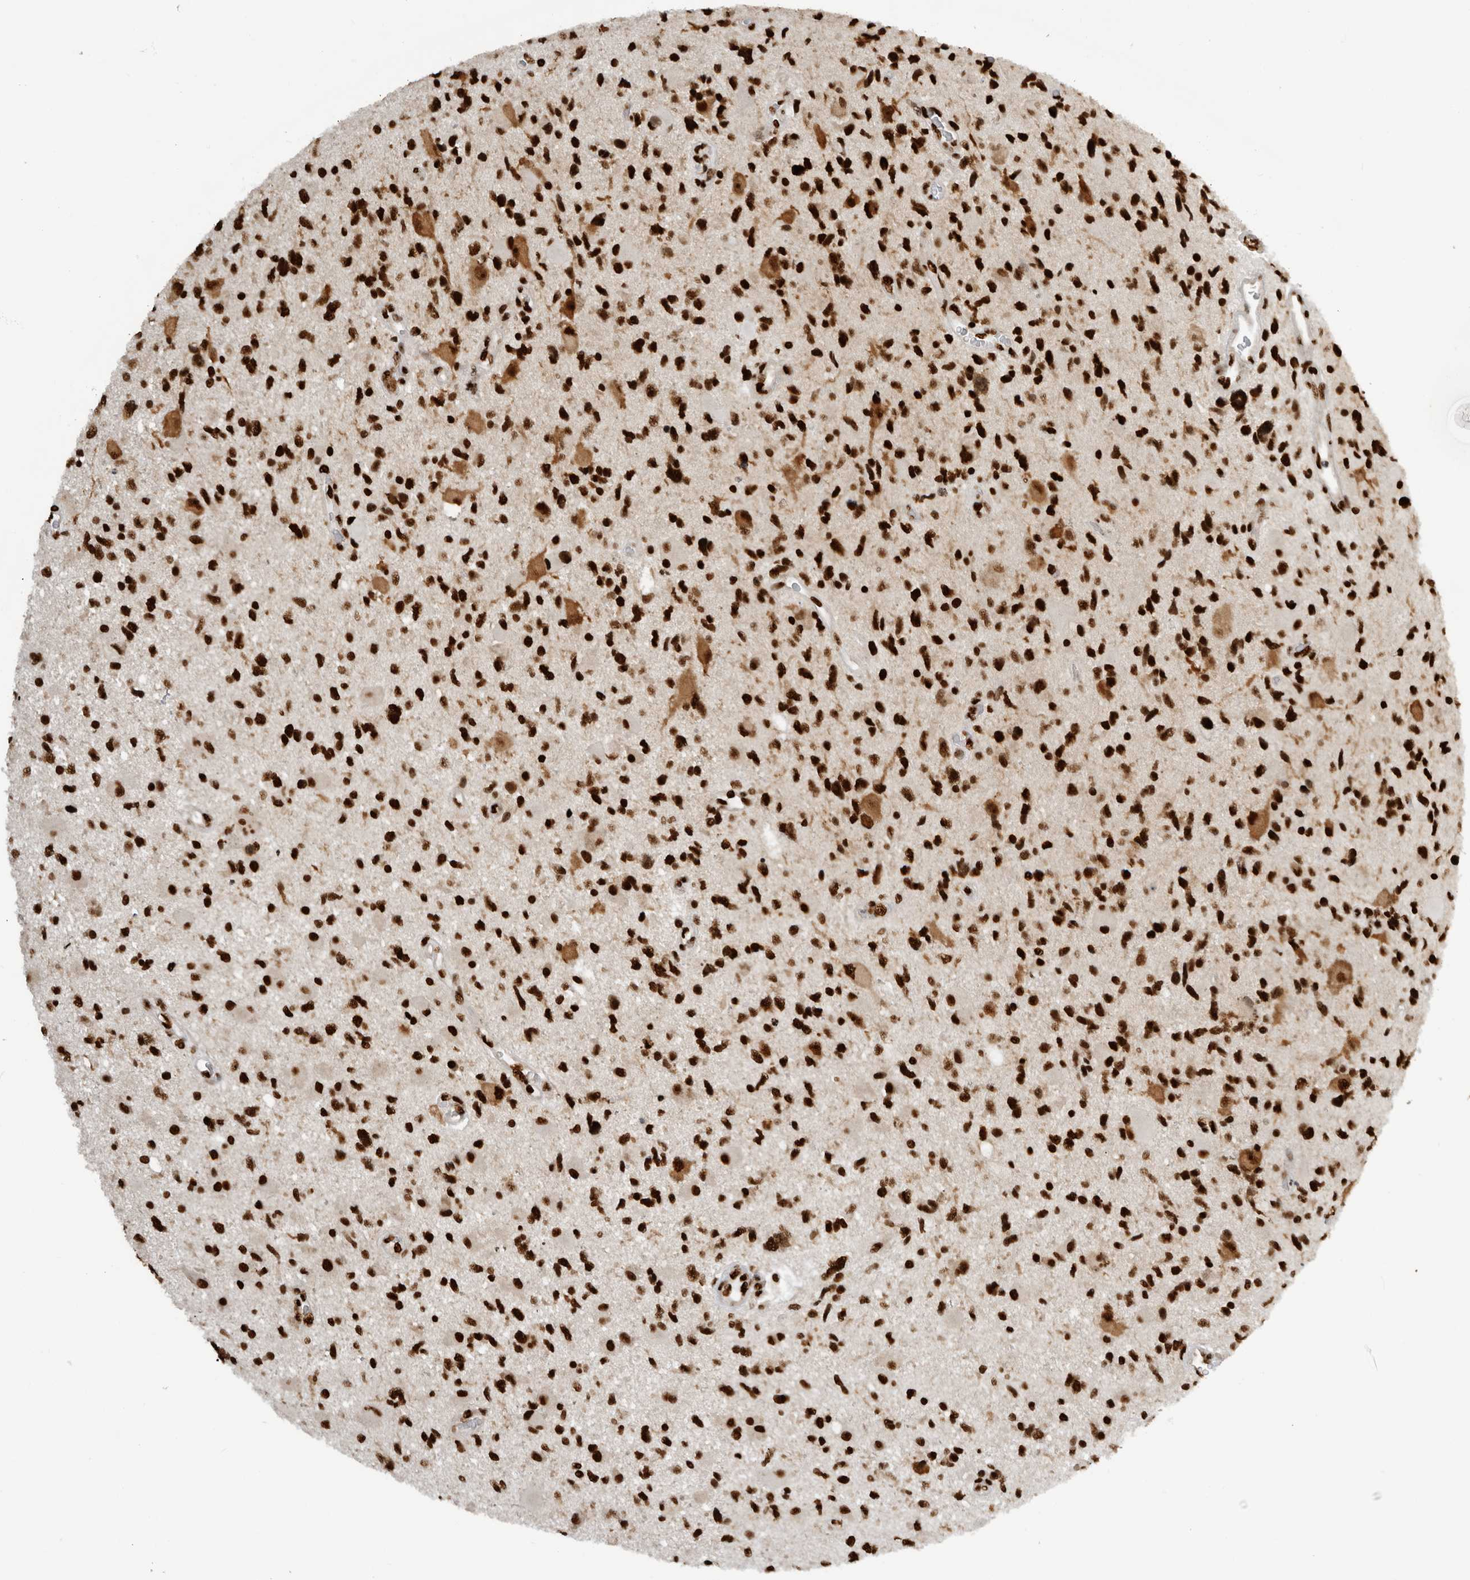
{"staining": {"intensity": "strong", "quantity": ">75%", "location": "nuclear"}, "tissue": "glioma", "cell_type": "Tumor cells", "image_type": "cancer", "snomed": [{"axis": "morphology", "description": "Glioma, malignant, High grade"}, {"axis": "topography", "description": "Brain"}], "caption": "Immunohistochemical staining of human glioma displays strong nuclear protein staining in approximately >75% of tumor cells.", "gene": "ZSCAN2", "patient": {"sex": "male", "age": 33}}